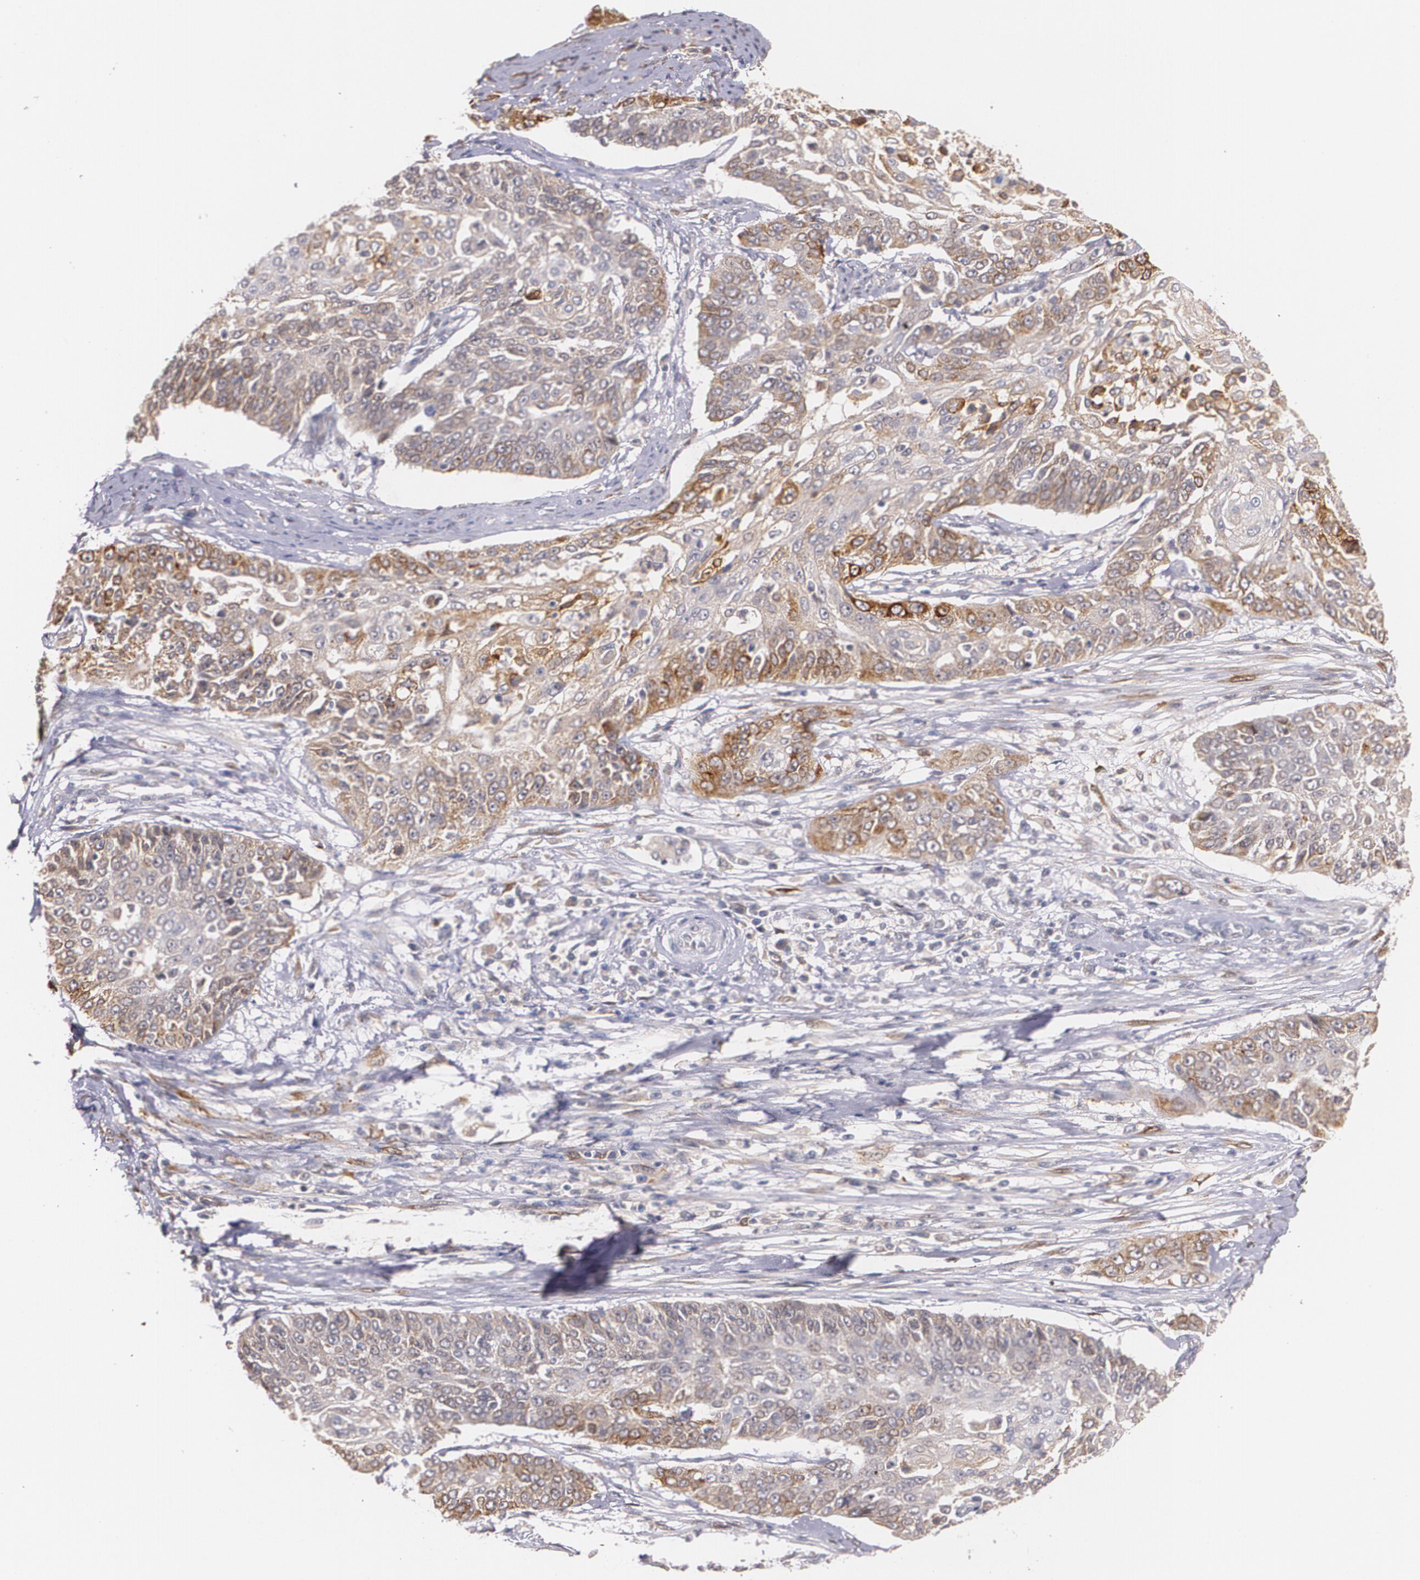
{"staining": {"intensity": "moderate", "quantity": "25%-75%", "location": "cytoplasmic/membranous"}, "tissue": "cervical cancer", "cell_type": "Tumor cells", "image_type": "cancer", "snomed": [{"axis": "morphology", "description": "Squamous cell carcinoma, NOS"}, {"axis": "topography", "description": "Cervix"}], "caption": "There is medium levels of moderate cytoplasmic/membranous staining in tumor cells of cervical squamous cell carcinoma, as demonstrated by immunohistochemical staining (brown color).", "gene": "IFNGR2", "patient": {"sex": "female", "age": 64}}